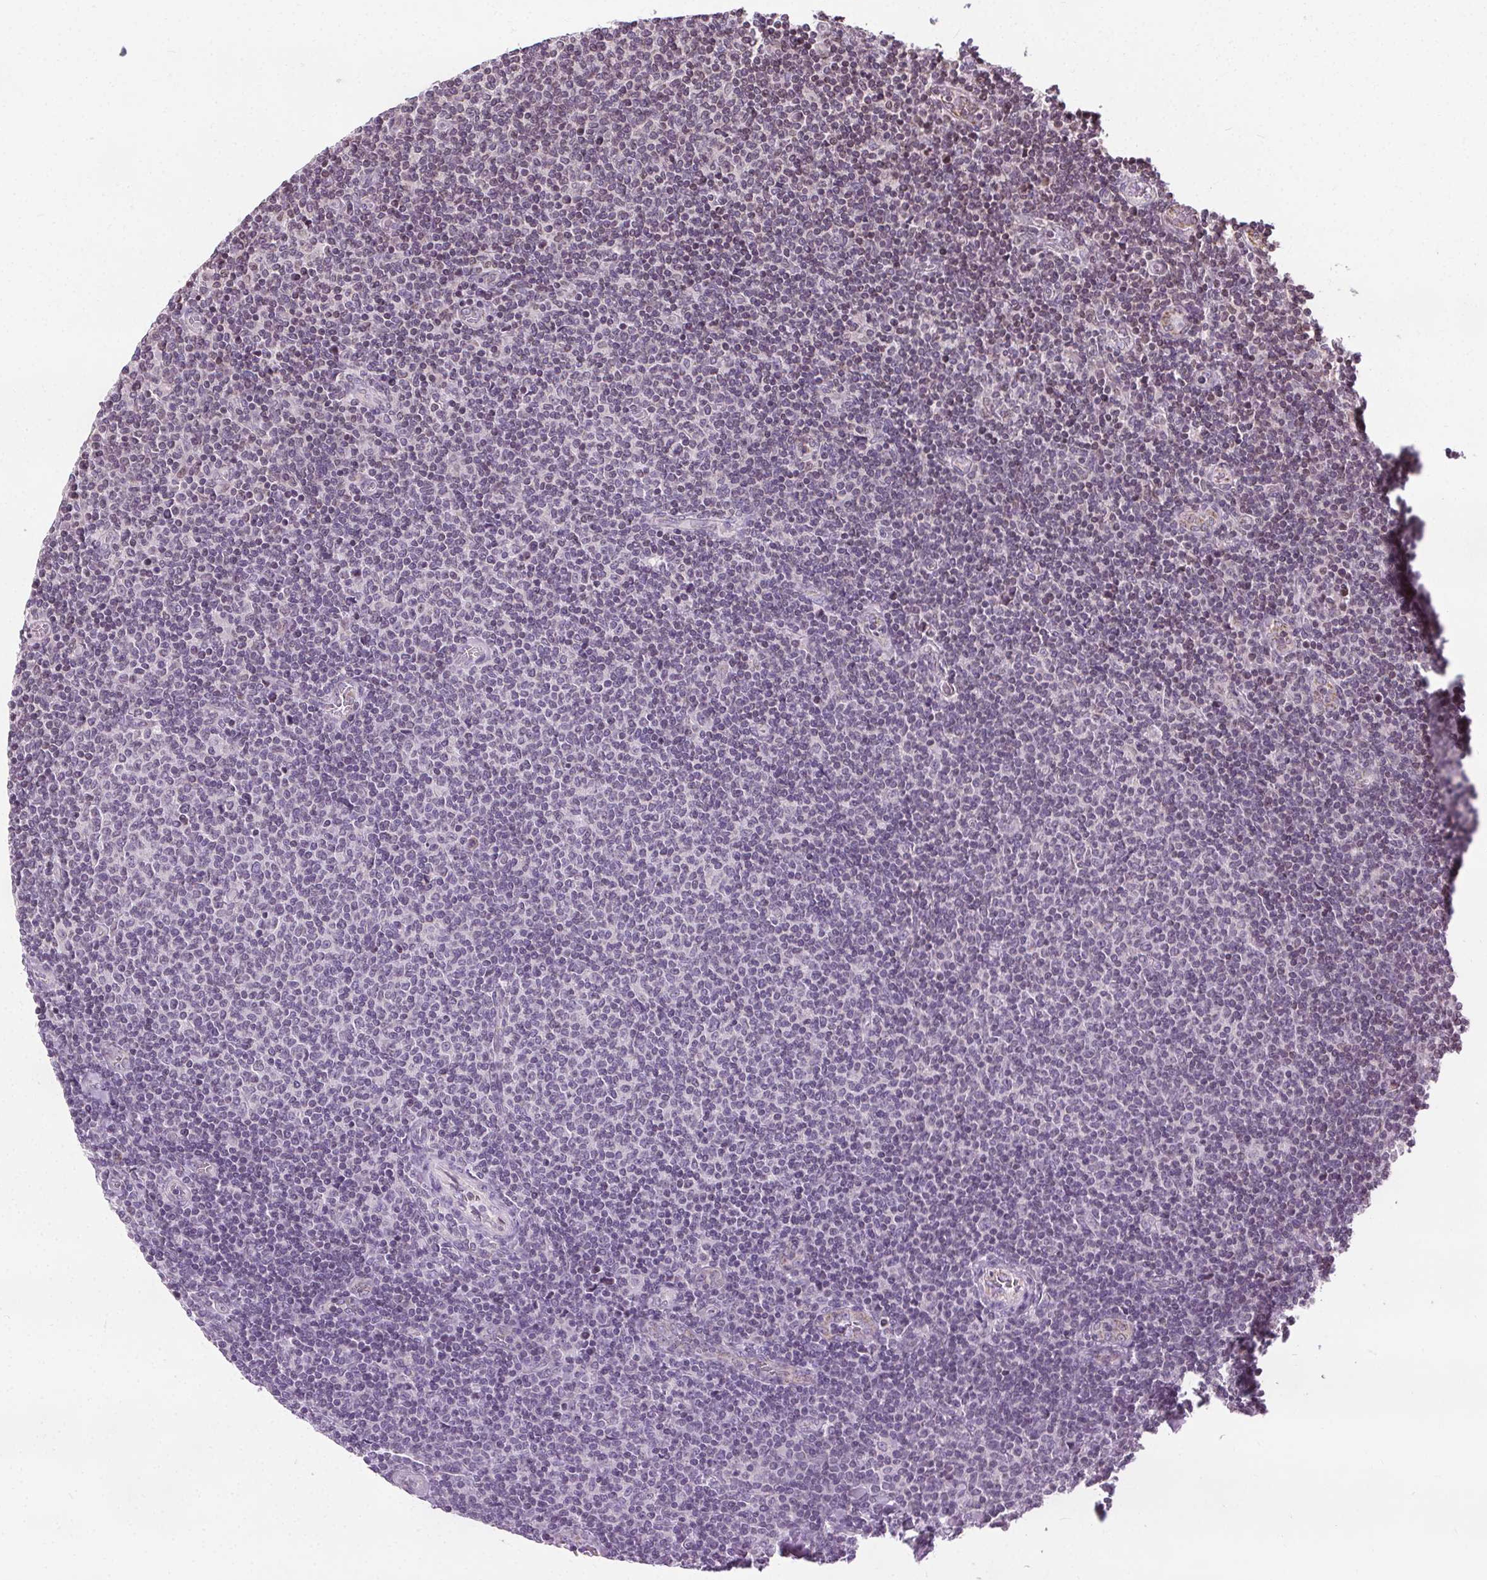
{"staining": {"intensity": "negative", "quantity": "none", "location": "none"}, "tissue": "lymphoma", "cell_type": "Tumor cells", "image_type": "cancer", "snomed": [{"axis": "morphology", "description": "Malignant lymphoma, non-Hodgkin's type, Low grade"}, {"axis": "topography", "description": "Lymph node"}], "caption": "Immunohistochemical staining of human lymphoma shows no significant expression in tumor cells.", "gene": "LFNG", "patient": {"sex": "male", "age": 52}}